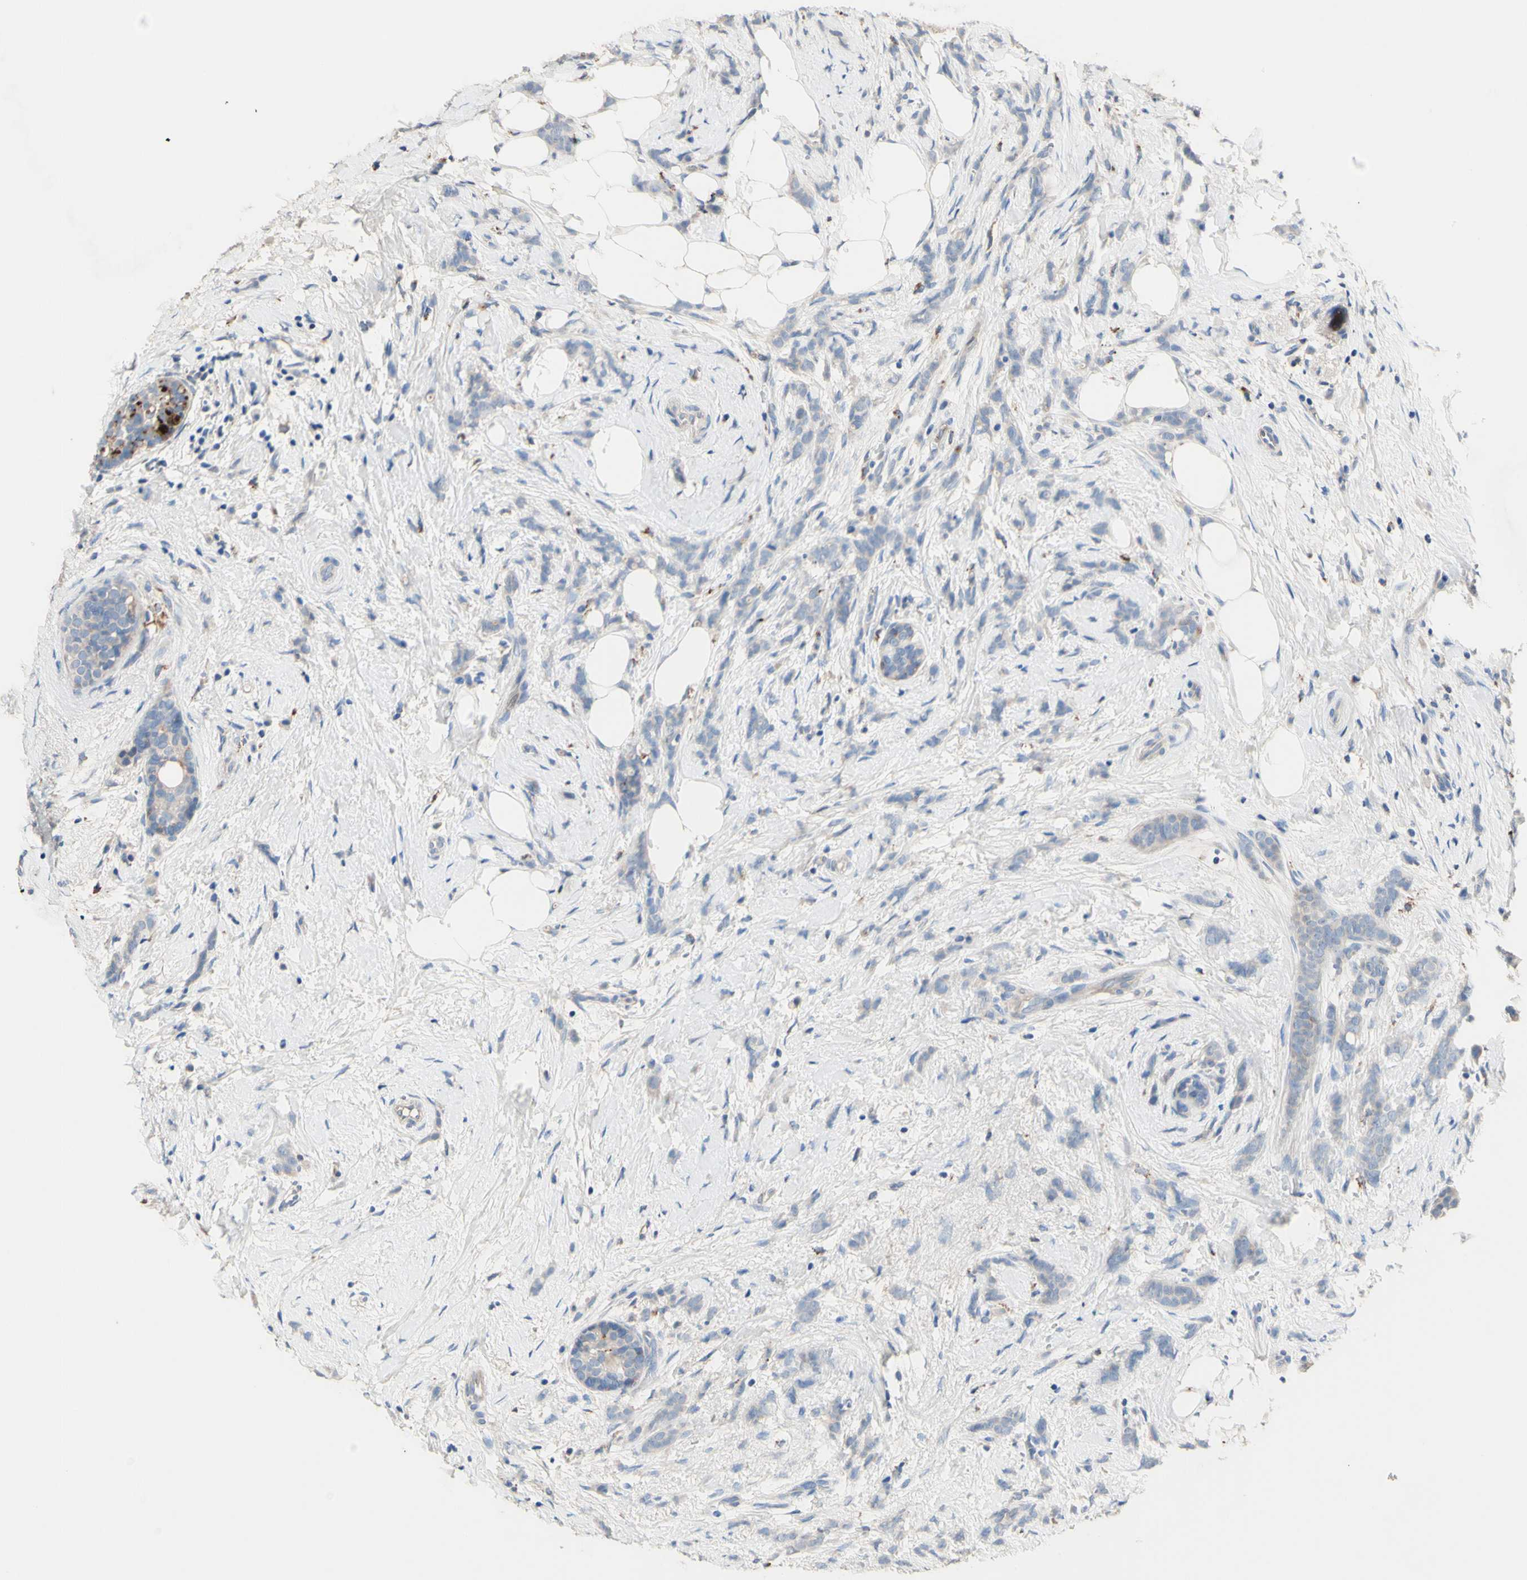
{"staining": {"intensity": "negative", "quantity": "none", "location": "none"}, "tissue": "breast cancer", "cell_type": "Tumor cells", "image_type": "cancer", "snomed": [{"axis": "morphology", "description": "Lobular carcinoma, in situ"}, {"axis": "morphology", "description": "Lobular carcinoma"}, {"axis": "topography", "description": "Breast"}], "caption": "Immunohistochemistry (IHC) of breast cancer (lobular carcinoma) reveals no staining in tumor cells.", "gene": "CDON", "patient": {"sex": "female", "age": 41}}